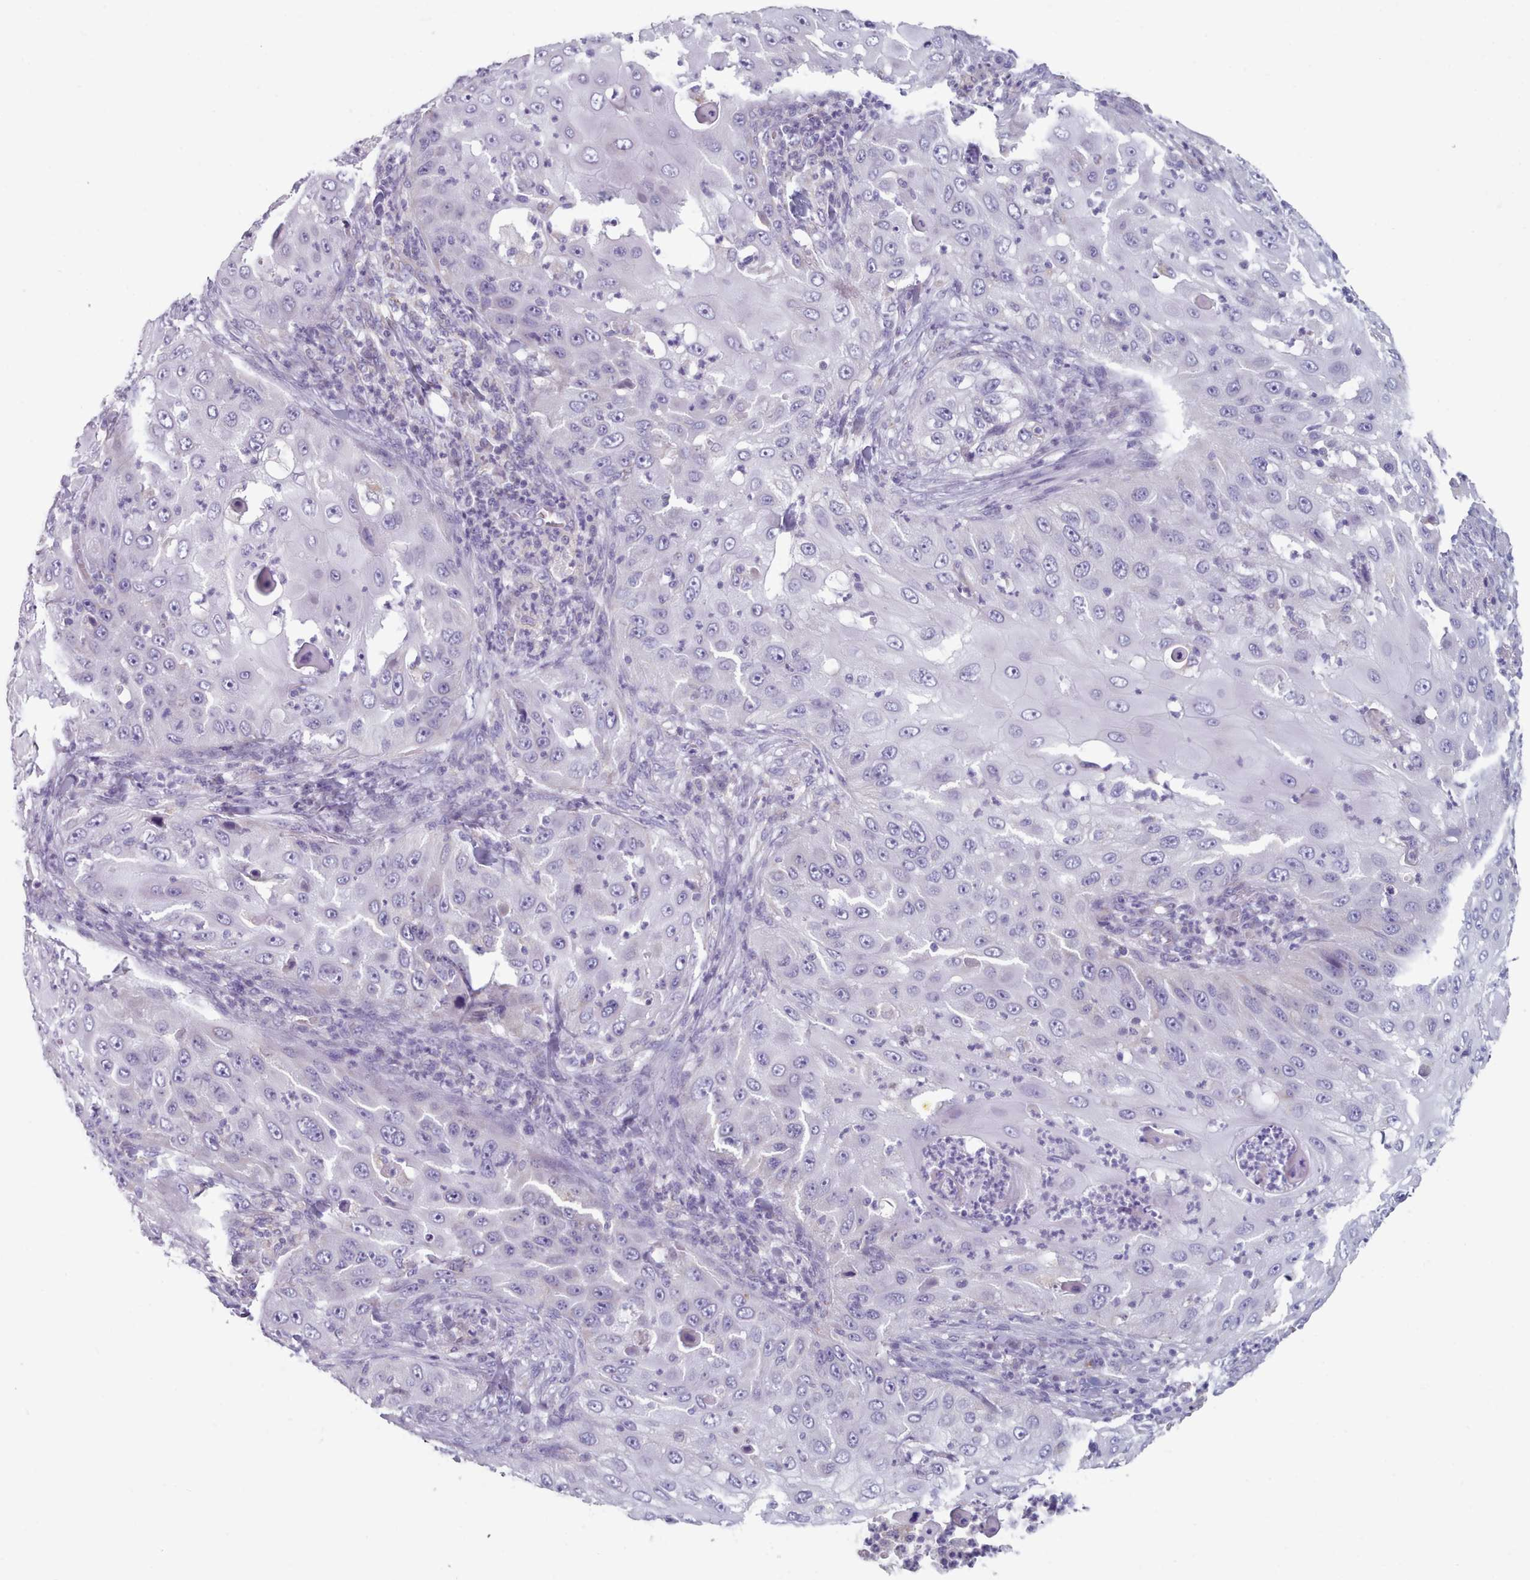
{"staining": {"intensity": "negative", "quantity": "none", "location": "none"}, "tissue": "skin cancer", "cell_type": "Tumor cells", "image_type": "cancer", "snomed": [{"axis": "morphology", "description": "Squamous cell carcinoma, NOS"}, {"axis": "topography", "description": "Skin"}], "caption": "IHC of skin squamous cell carcinoma shows no expression in tumor cells.", "gene": "HAO1", "patient": {"sex": "female", "age": 44}}